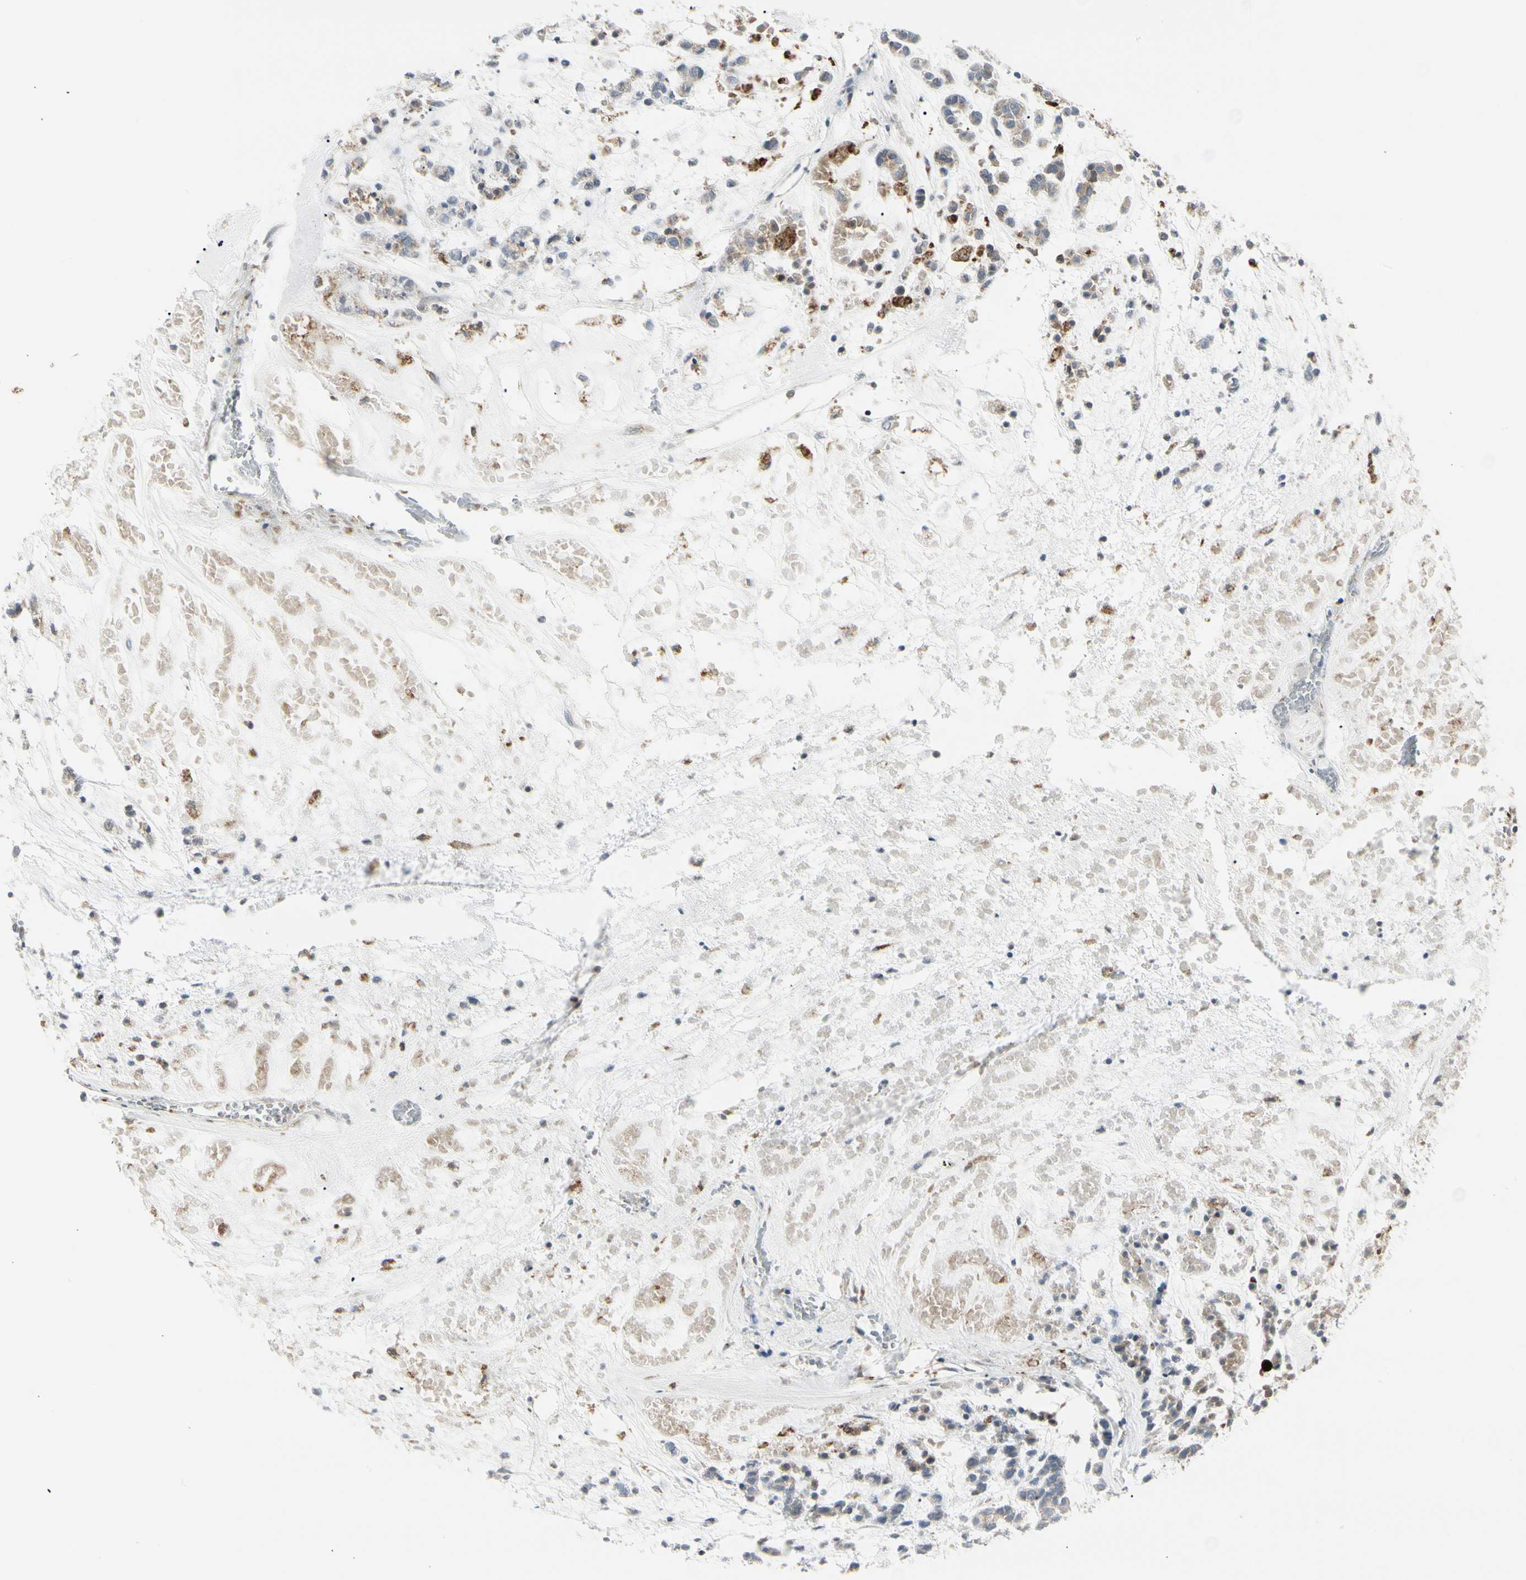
{"staining": {"intensity": "weak", "quantity": "25%-75%", "location": "cytoplasmic/membranous"}, "tissue": "head and neck cancer", "cell_type": "Tumor cells", "image_type": "cancer", "snomed": [{"axis": "morphology", "description": "Adenocarcinoma, NOS"}, {"axis": "morphology", "description": "Adenoma, NOS"}, {"axis": "topography", "description": "Head-Neck"}], "caption": "This histopathology image displays head and neck cancer stained with immunohistochemistry (IHC) to label a protein in brown. The cytoplasmic/membranous of tumor cells show weak positivity for the protein. Nuclei are counter-stained blue.", "gene": "ATP6V1B2", "patient": {"sex": "female", "age": 55}}